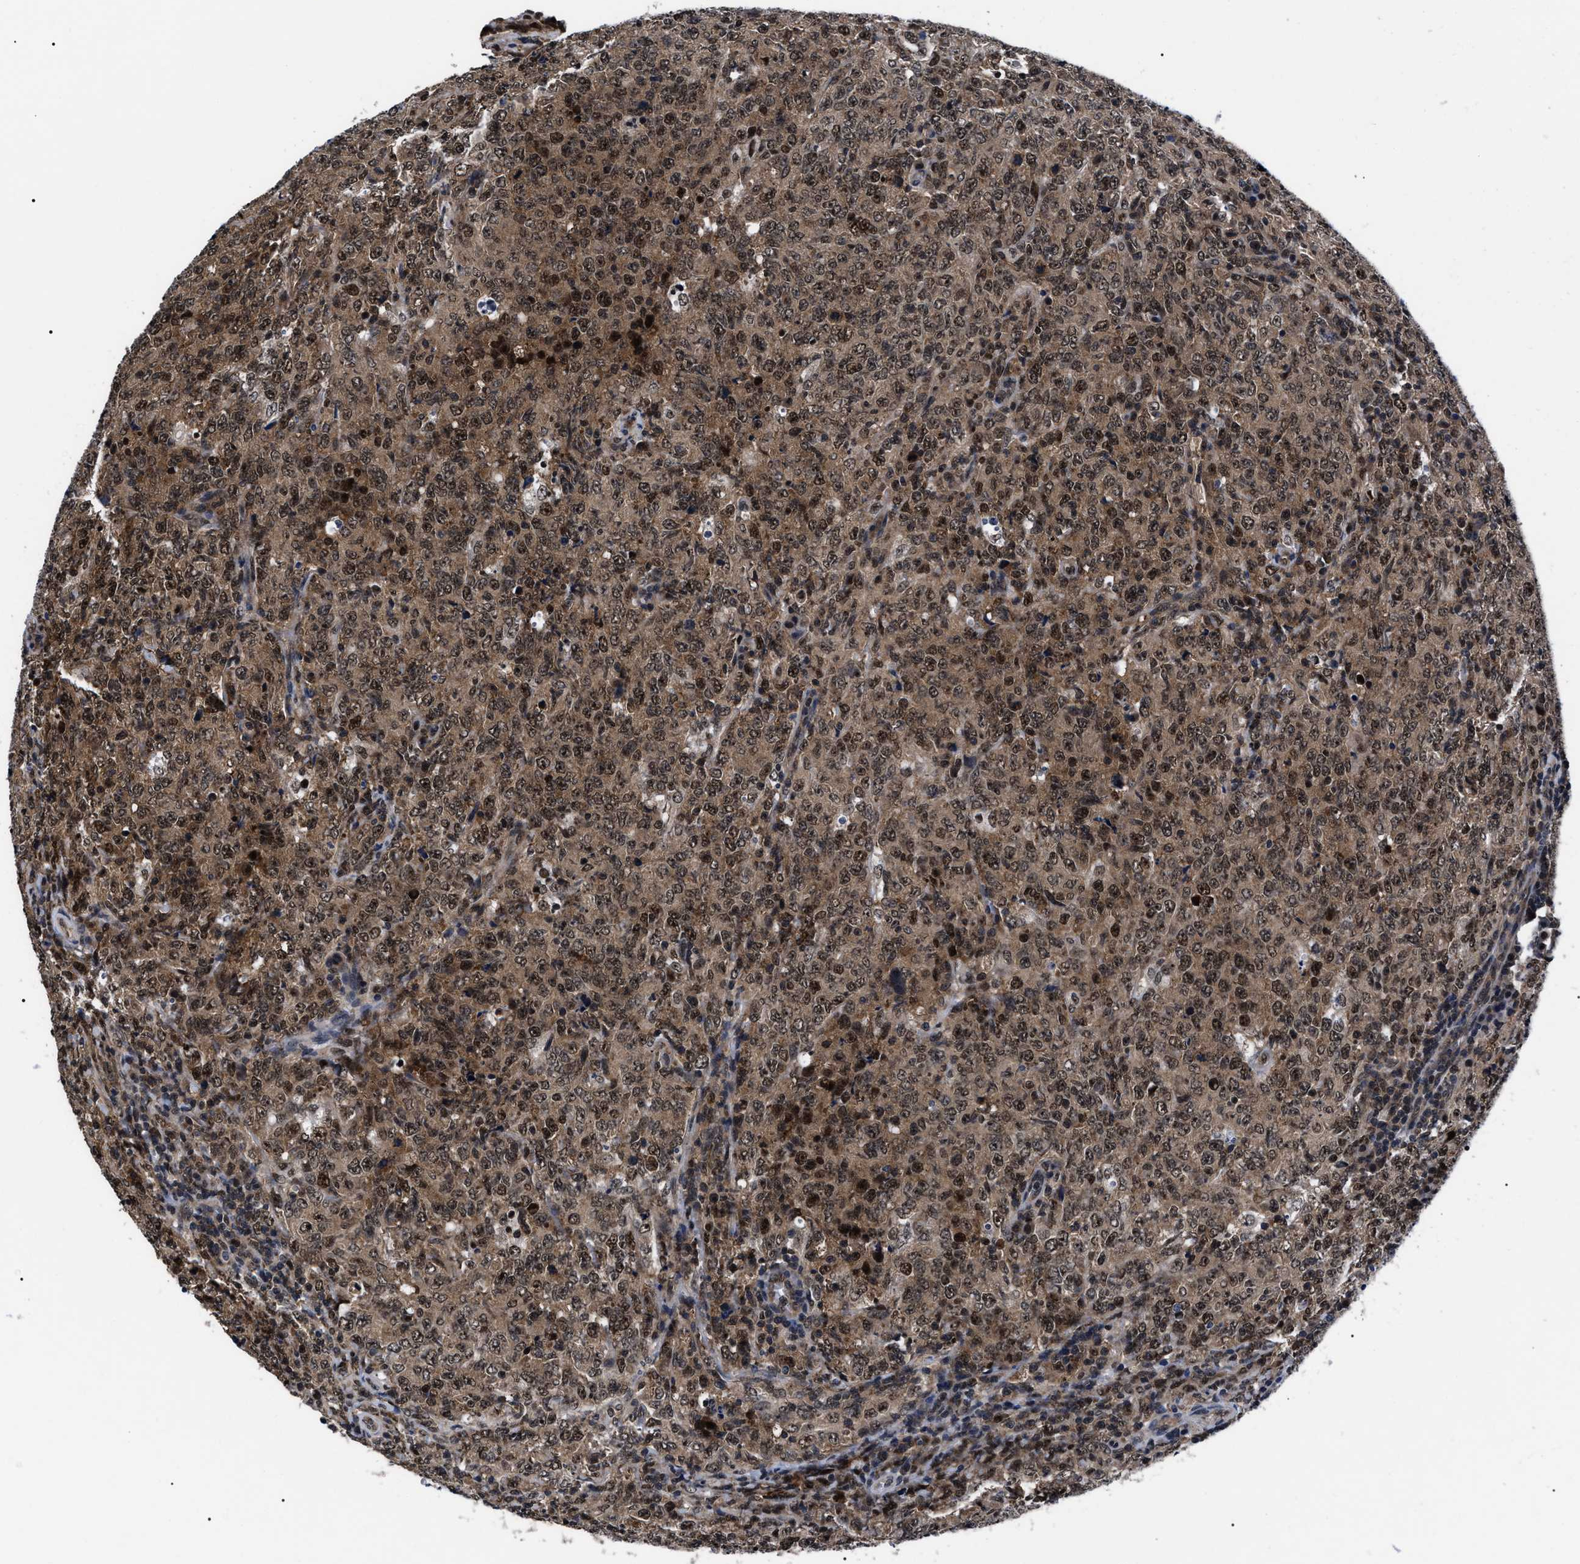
{"staining": {"intensity": "moderate", "quantity": ">75%", "location": "cytoplasmic/membranous,nuclear"}, "tissue": "lymphoma", "cell_type": "Tumor cells", "image_type": "cancer", "snomed": [{"axis": "morphology", "description": "Malignant lymphoma, non-Hodgkin's type, High grade"}, {"axis": "topography", "description": "Tonsil"}], "caption": "Lymphoma stained with immunohistochemistry (IHC) shows moderate cytoplasmic/membranous and nuclear positivity in about >75% of tumor cells.", "gene": "CSNK2A1", "patient": {"sex": "female", "age": 36}}